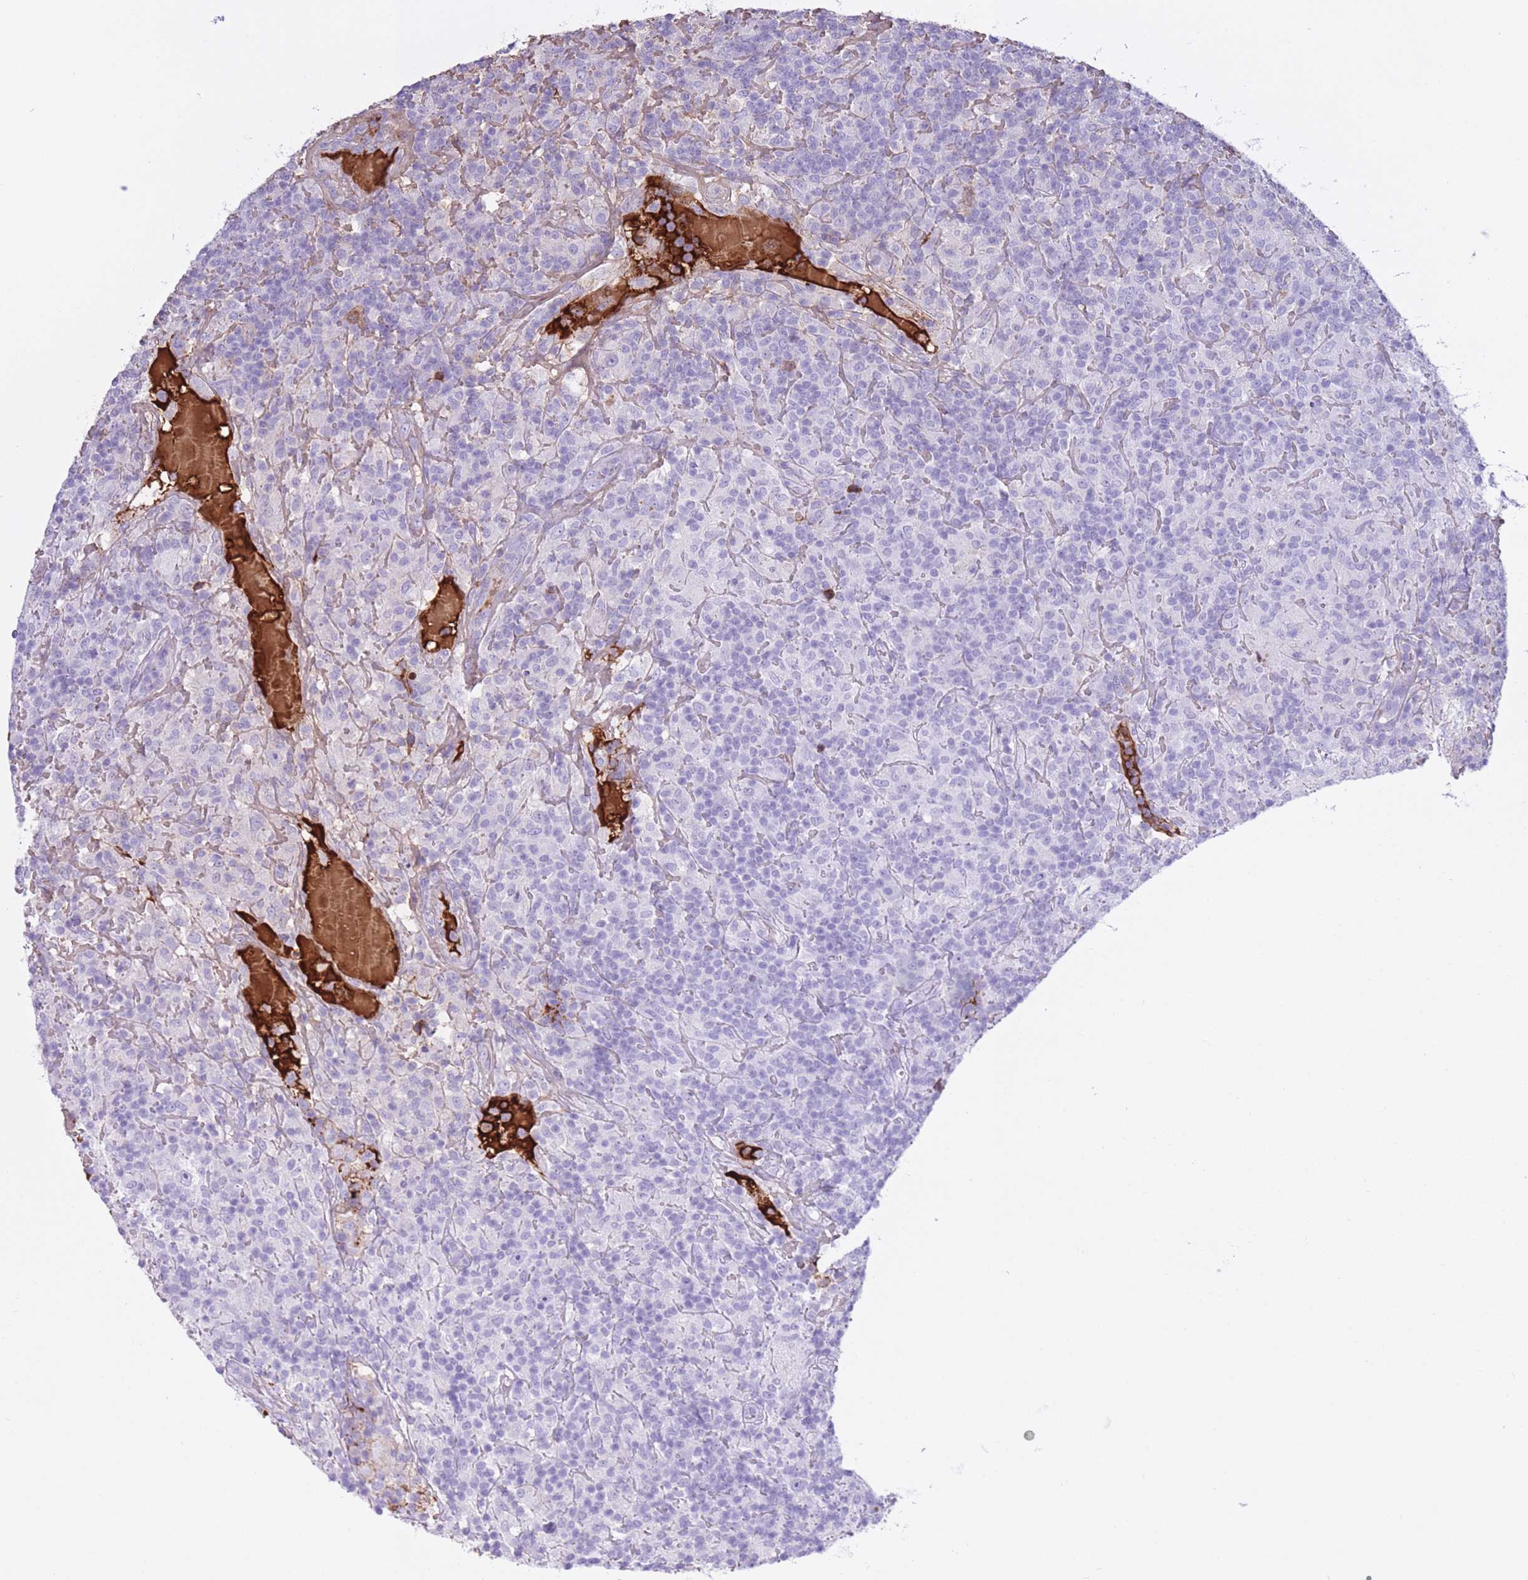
{"staining": {"intensity": "negative", "quantity": "none", "location": "none"}, "tissue": "lymphoma", "cell_type": "Tumor cells", "image_type": "cancer", "snomed": [{"axis": "morphology", "description": "Hodgkin's disease, NOS"}, {"axis": "topography", "description": "Lymph node"}], "caption": "Lymphoma was stained to show a protein in brown. There is no significant staining in tumor cells.", "gene": "AP3S2", "patient": {"sex": "male", "age": 70}}